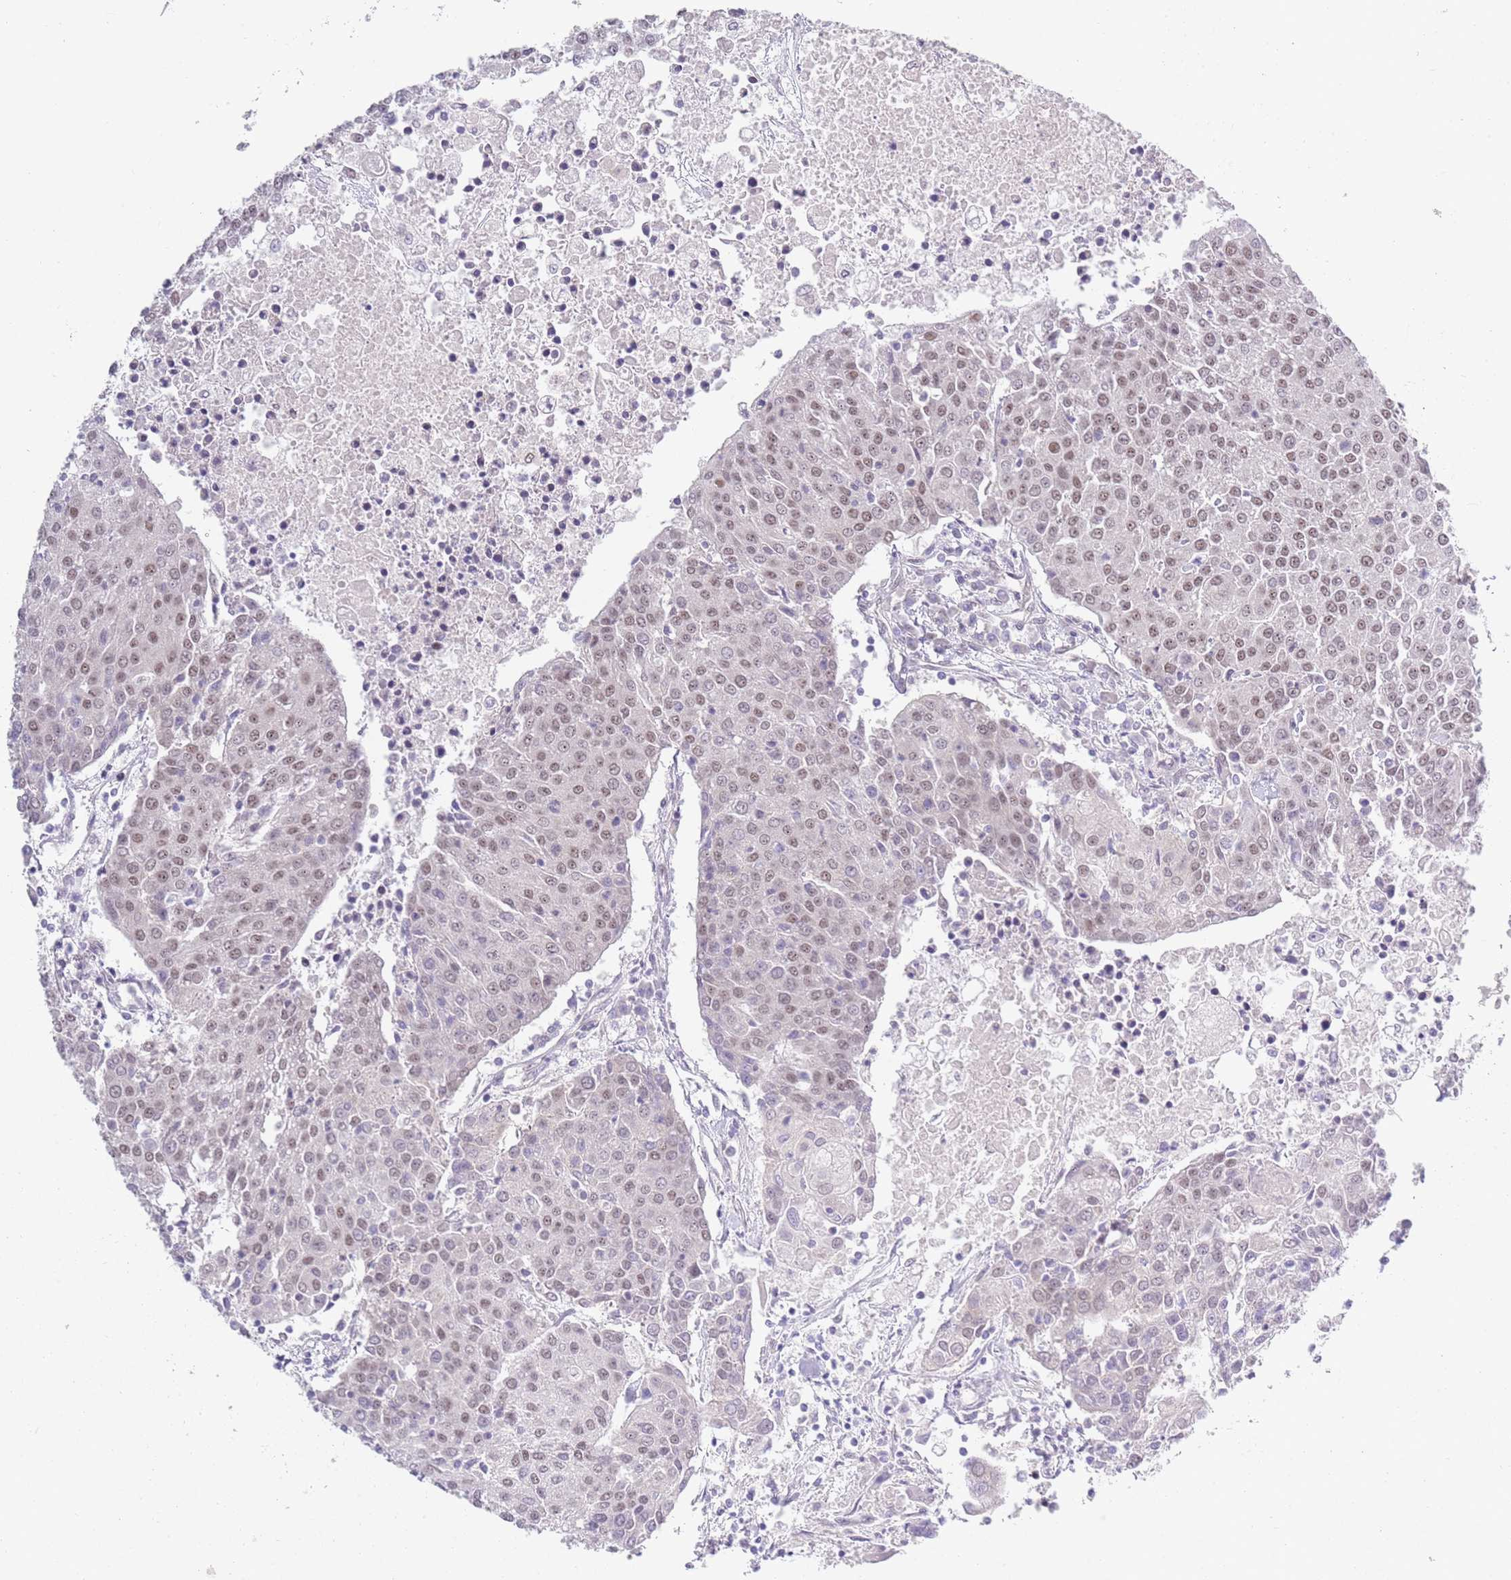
{"staining": {"intensity": "weak", "quantity": ">75%", "location": "nuclear"}, "tissue": "urothelial cancer", "cell_type": "Tumor cells", "image_type": "cancer", "snomed": [{"axis": "morphology", "description": "Urothelial carcinoma, High grade"}, {"axis": "topography", "description": "Urinary bladder"}], "caption": "This image shows urothelial carcinoma (high-grade) stained with immunohistochemistry to label a protein in brown. The nuclear of tumor cells show weak positivity for the protein. Nuclei are counter-stained blue.", "gene": "SEPHS2", "patient": {"sex": "female", "age": 85}}